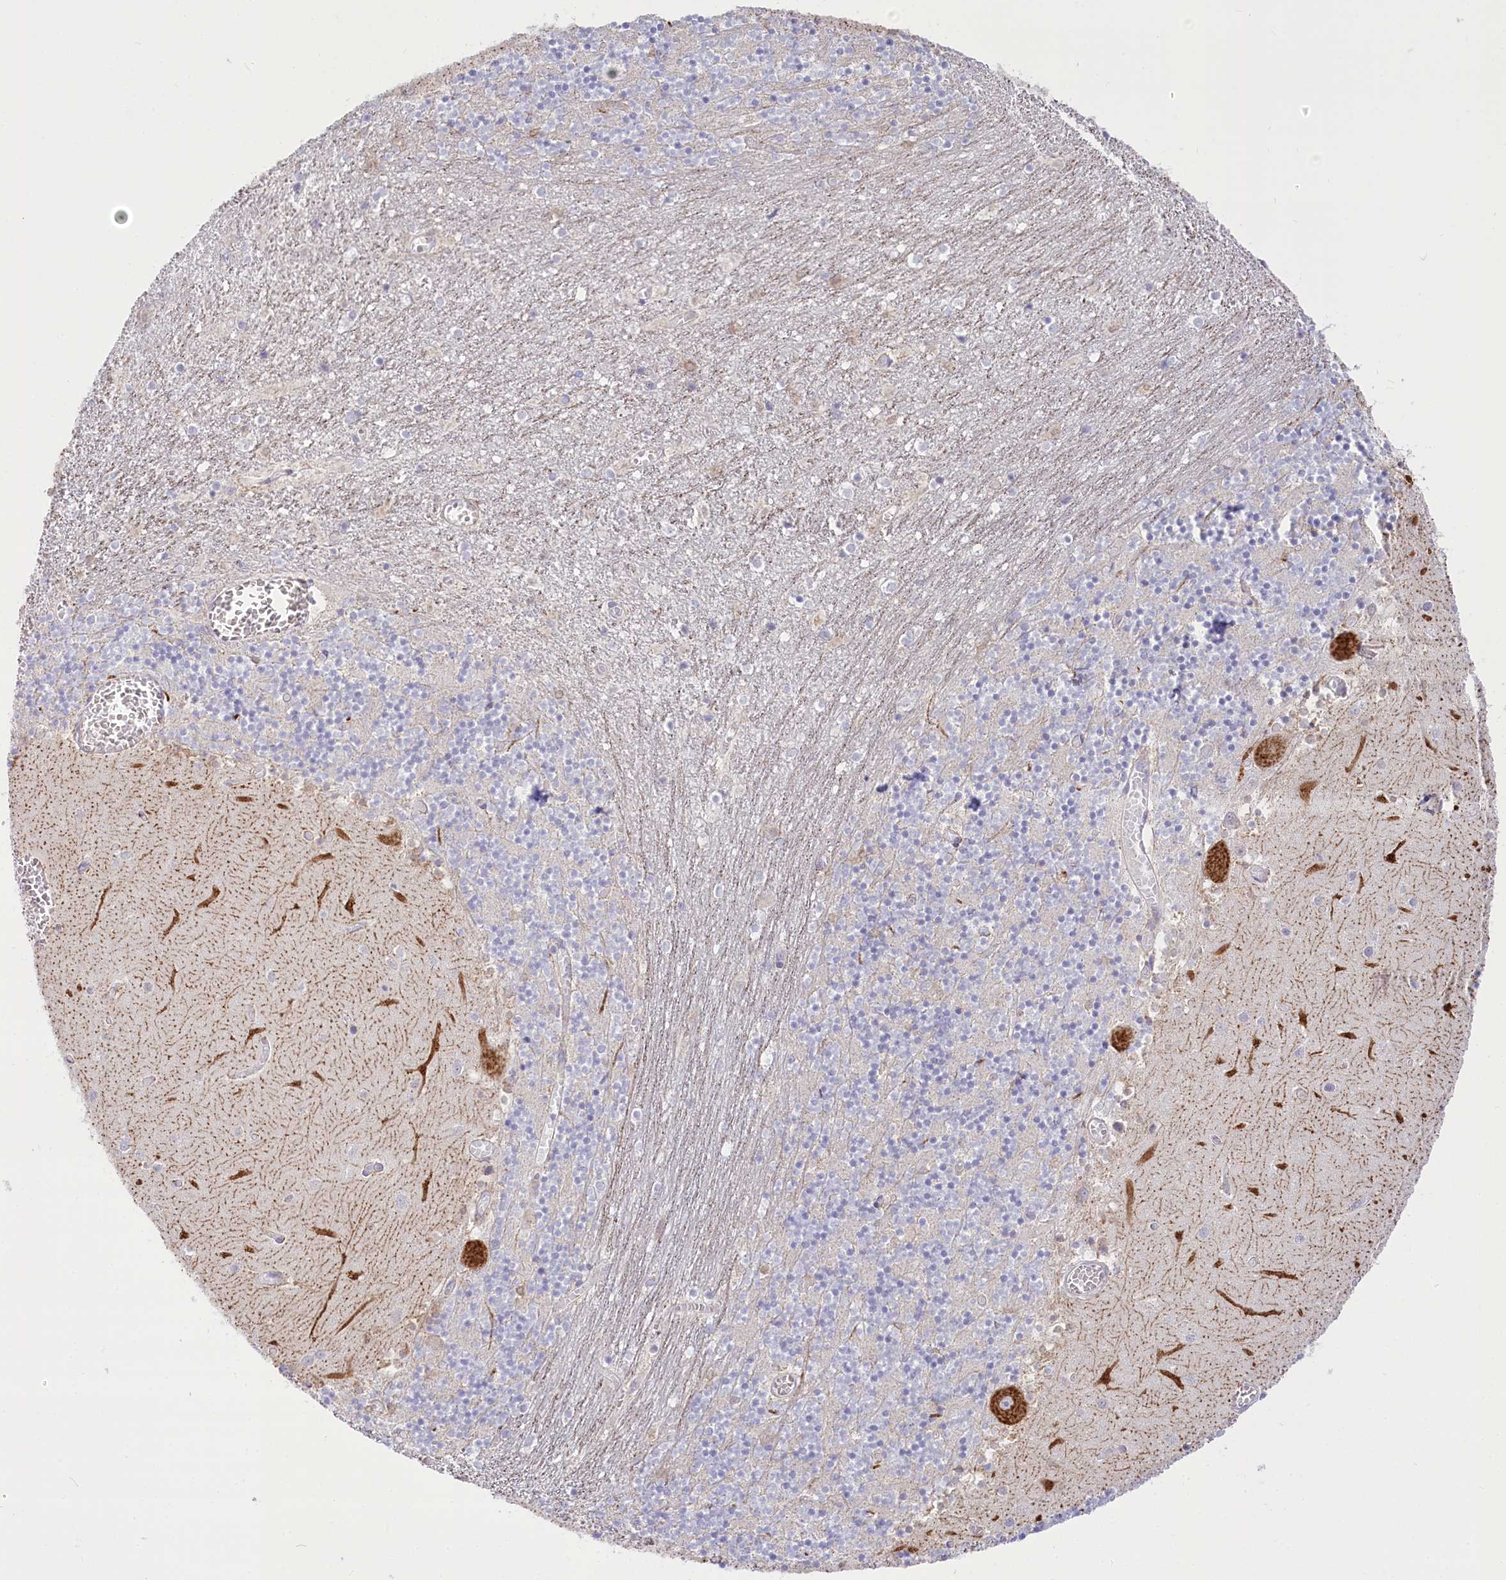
{"staining": {"intensity": "negative", "quantity": "none", "location": "none"}, "tissue": "cerebellum", "cell_type": "Cells in granular layer", "image_type": "normal", "snomed": [{"axis": "morphology", "description": "Normal tissue, NOS"}, {"axis": "topography", "description": "Cerebellum"}], "caption": "DAB (3,3'-diaminobenzidine) immunohistochemical staining of normal cerebellum reveals no significant staining in cells in granular layer. (DAB immunohistochemistry (IHC), high magnification).", "gene": "STT3B", "patient": {"sex": "female", "age": 28}}